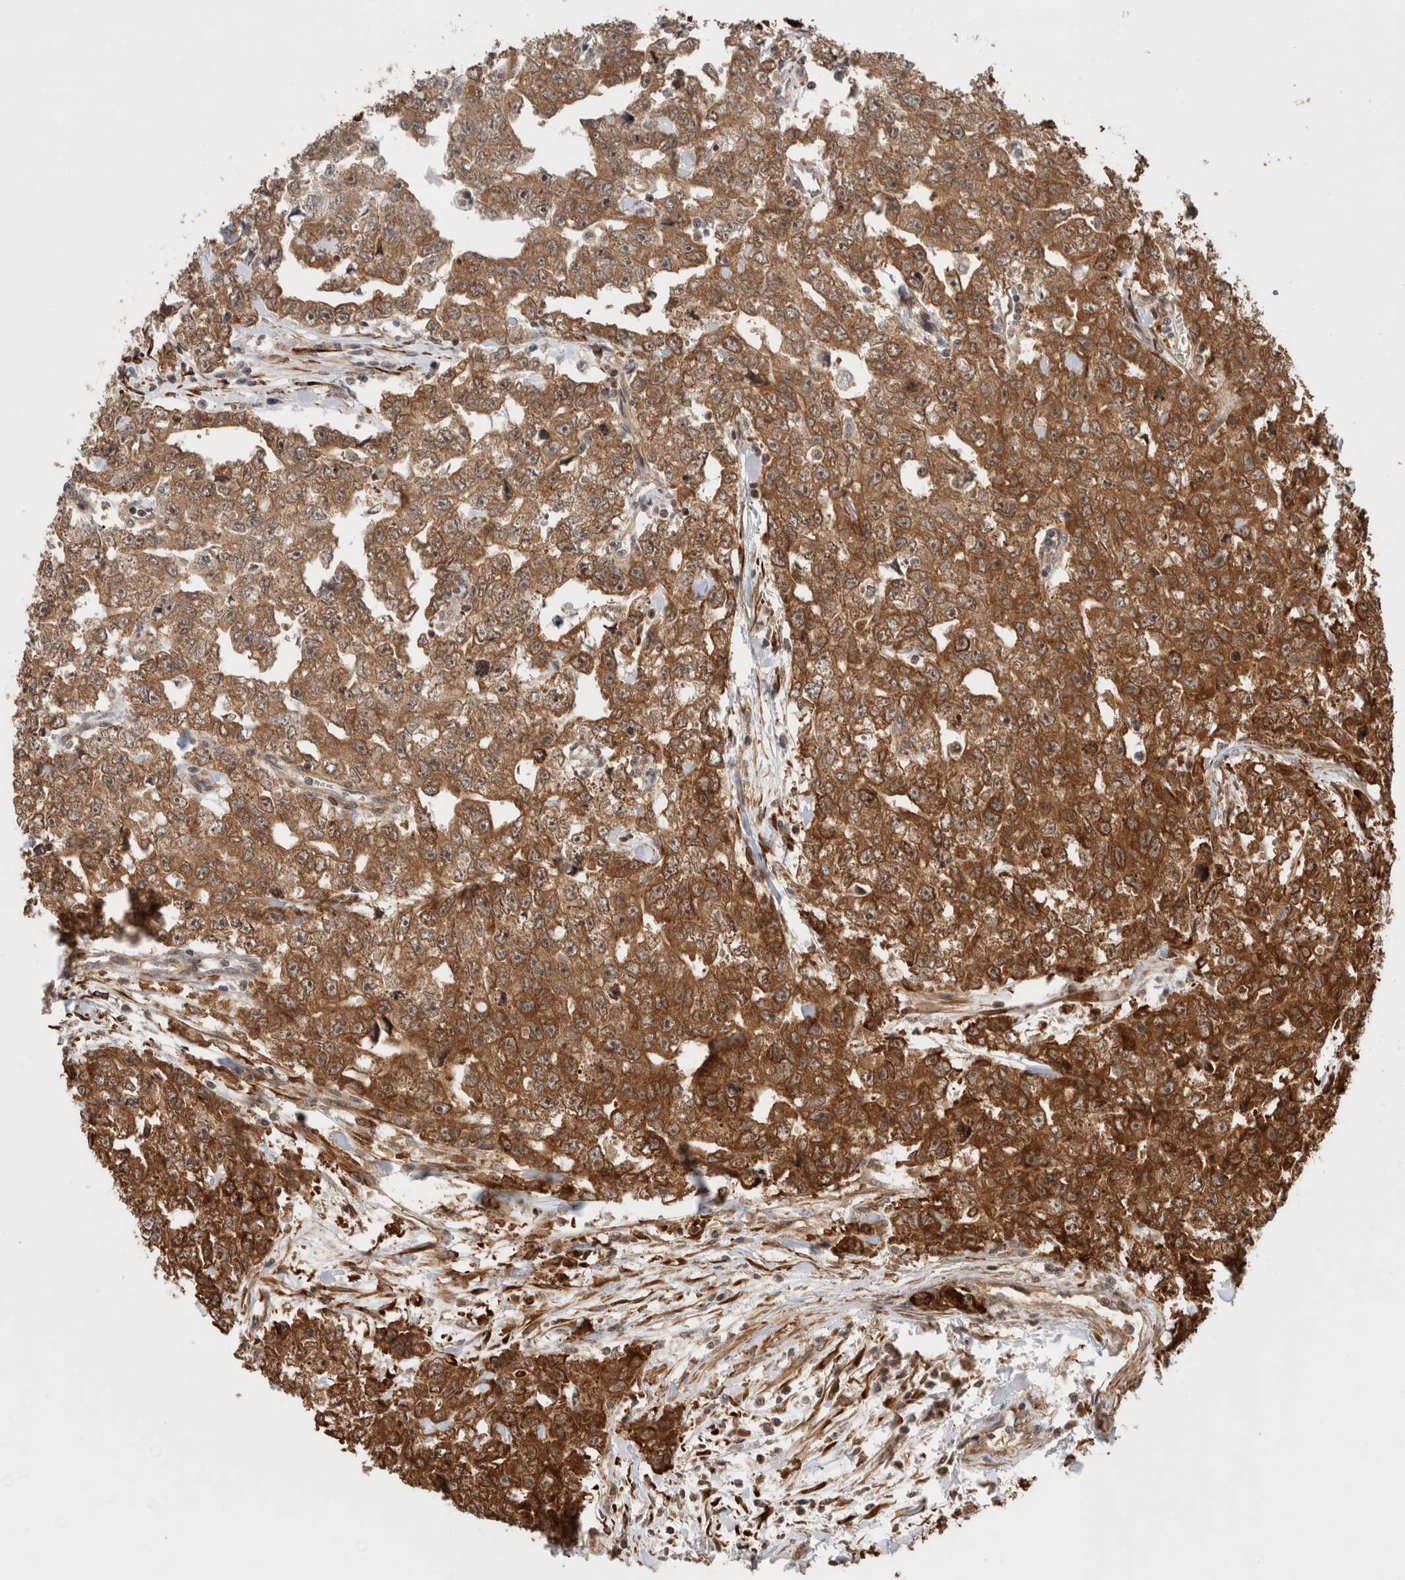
{"staining": {"intensity": "strong", "quantity": ">75%", "location": "cytoplasmic/membranous"}, "tissue": "testis cancer", "cell_type": "Tumor cells", "image_type": "cancer", "snomed": [{"axis": "morphology", "description": "Carcinoma, Embryonal, NOS"}, {"axis": "topography", "description": "Testis"}], "caption": "A high-resolution histopathology image shows immunohistochemistry (IHC) staining of embryonal carcinoma (testis), which shows strong cytoplasmic/membranous staining in approximately >75% of tumor cells.", "gene": "ZNF649", "patient": {"sex": "male", "age": 28}}